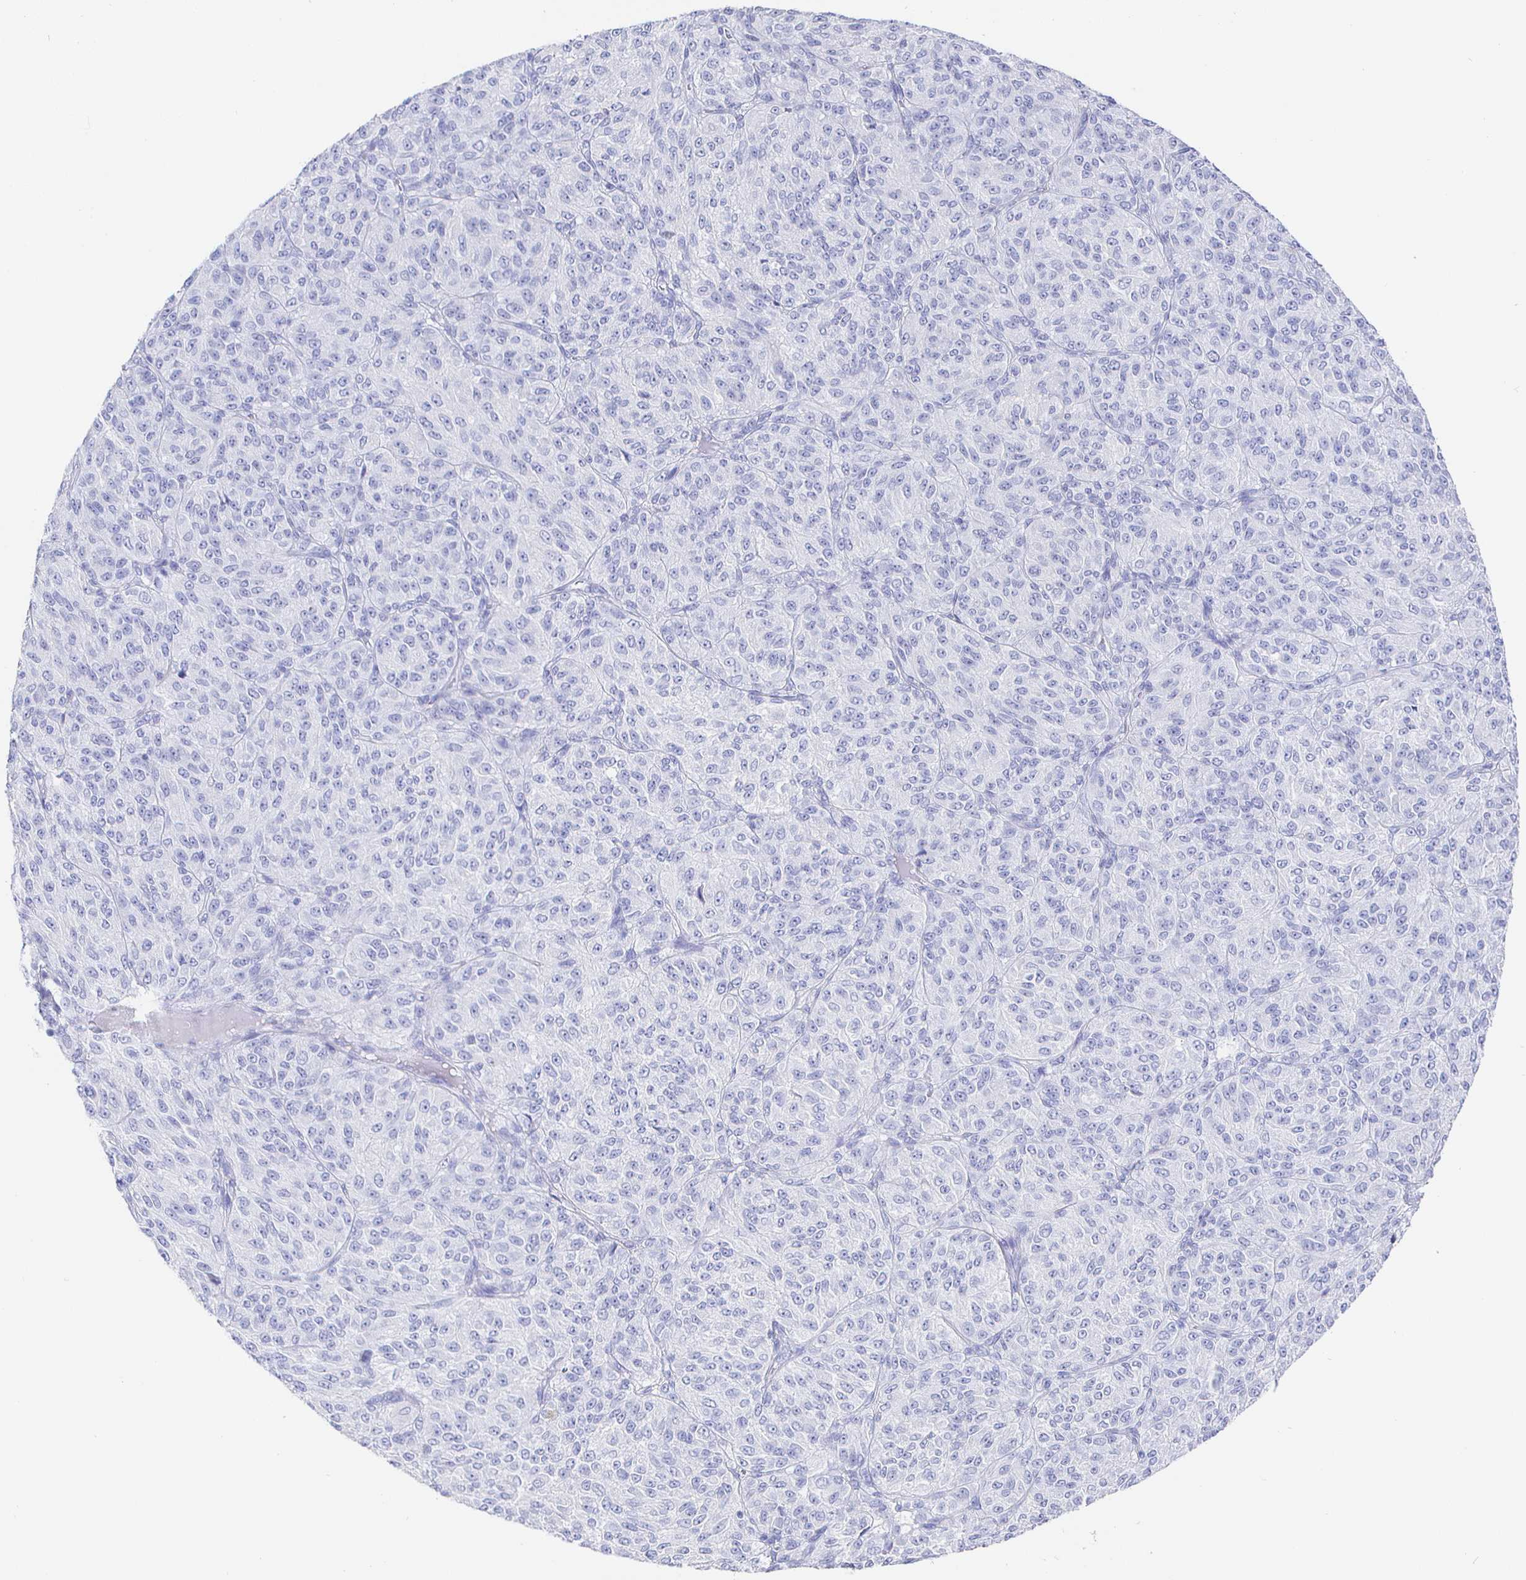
{"staining": {"intensity": "negative", "quantity": "none", "location": "none"}, "tissue": "melanoma", "cell_type": "Tumor cells", "image_type": "cancer", "snomed": [{"axis": "morphology", "description": "Malignant melanoma, Metastatic site"}, {"axis": "topography", "description": "Brain"}], "caption": "An IHC histopathology image of malignant melanoma (metastatic site) is shown. There is no staining in tumor cells of malignant melanoma (metastatic site). The staining was performed using DAB to visualize the protein expression in brown, while the nuclei were stained in blue with hematoxylin (Magnification: 20x).", "gene": "CLCA1", "patient": {"sex": "female", "age": 56}}